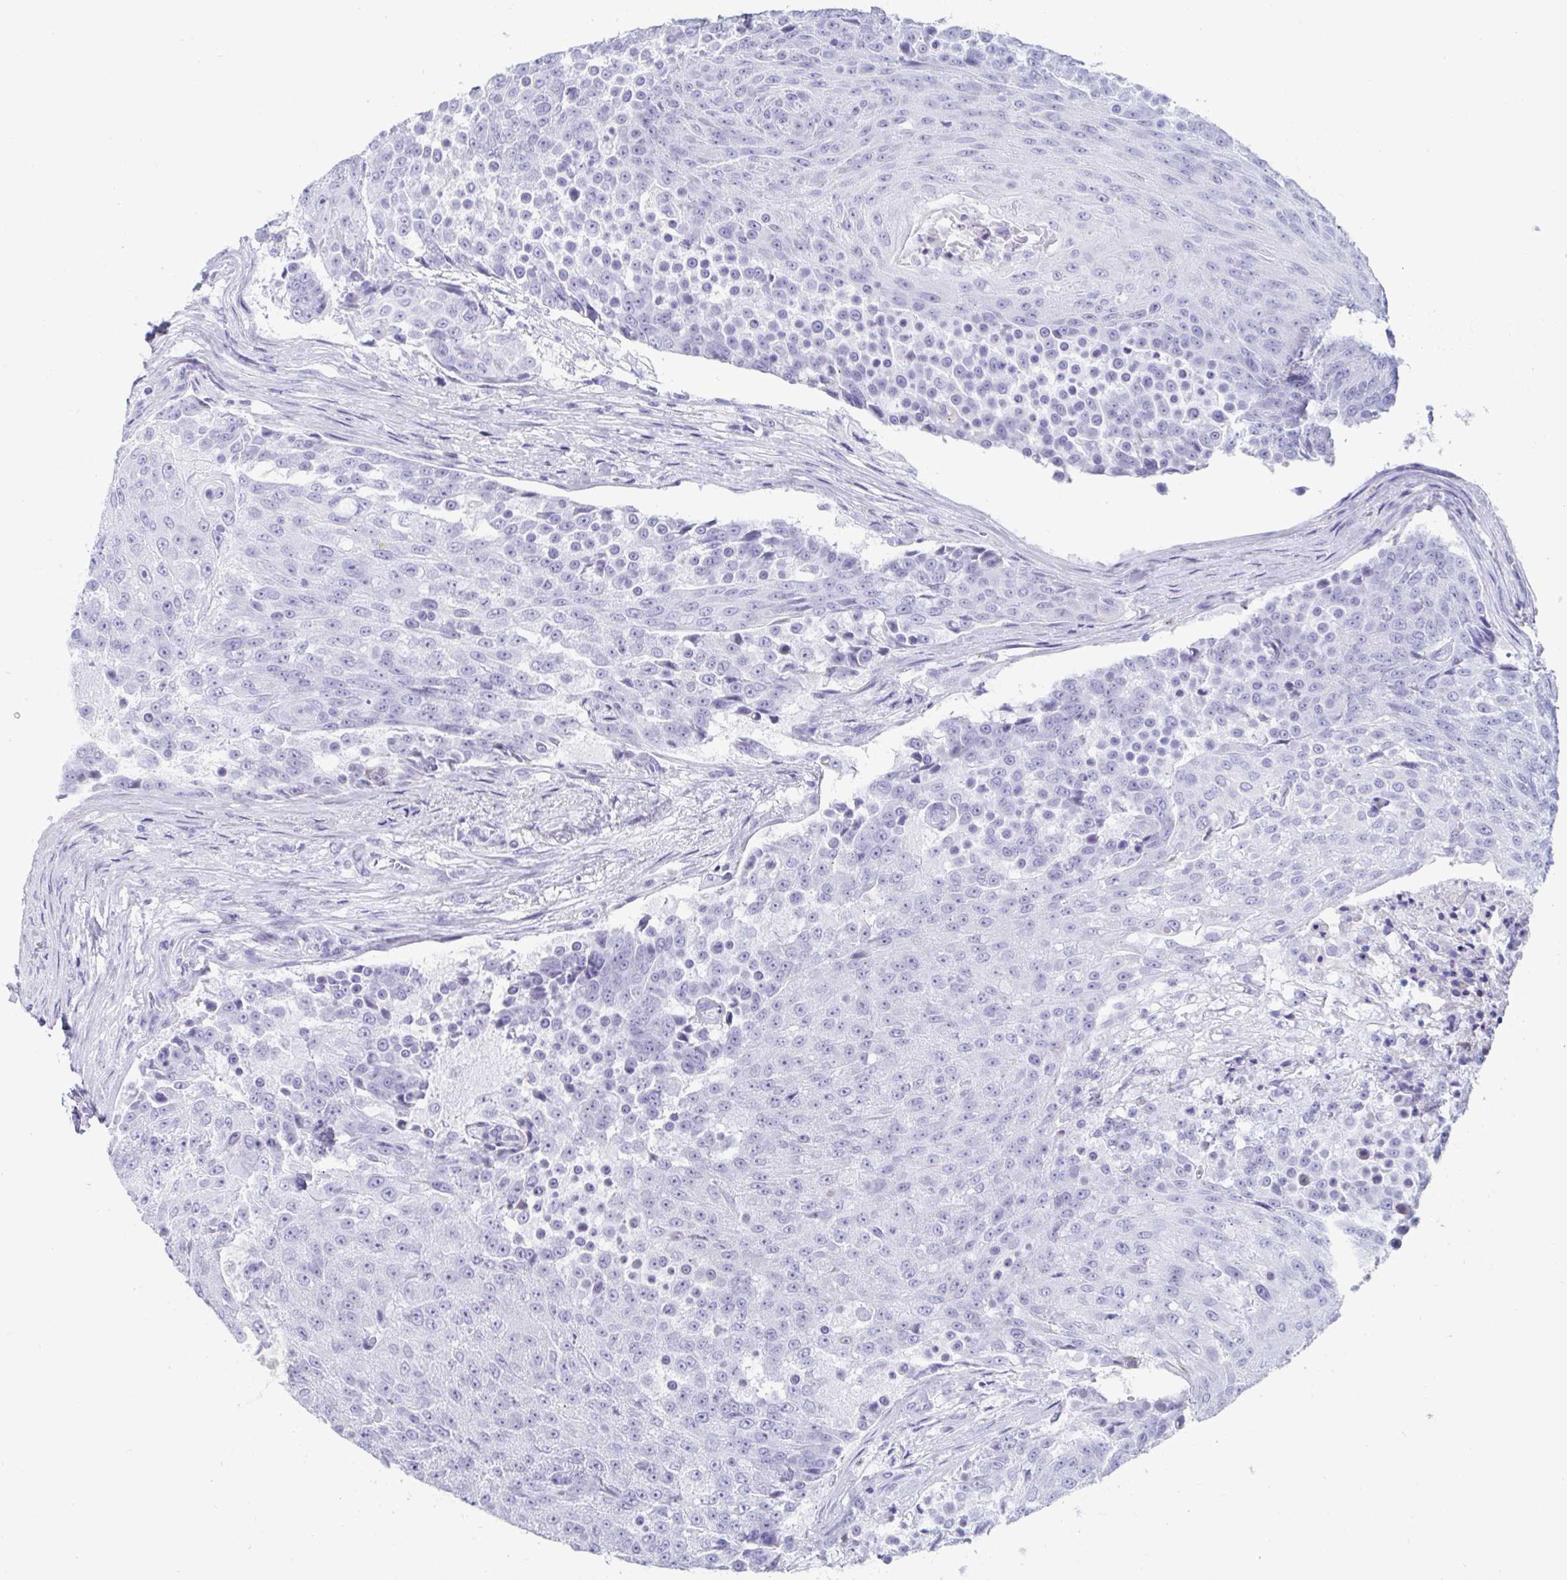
{"staining": {"intensity": "negative", "quantity": "none", "location": "none"}, "tissue": "urothelial cancer", "cell_type": "Tumor cells", "image_type": "cancer", "snomed": [{"axis": "morphology", "description": "Urothelial carcinoma, High grade"}, {"axis": "topography", "description": "Urinary bladder"}], "caption": "Urothelial cancer stained for a protein using IHC exhibits no expression tumor cells.", "gene": "GKN2", "patient": {"sex": "female", "age": 63}}